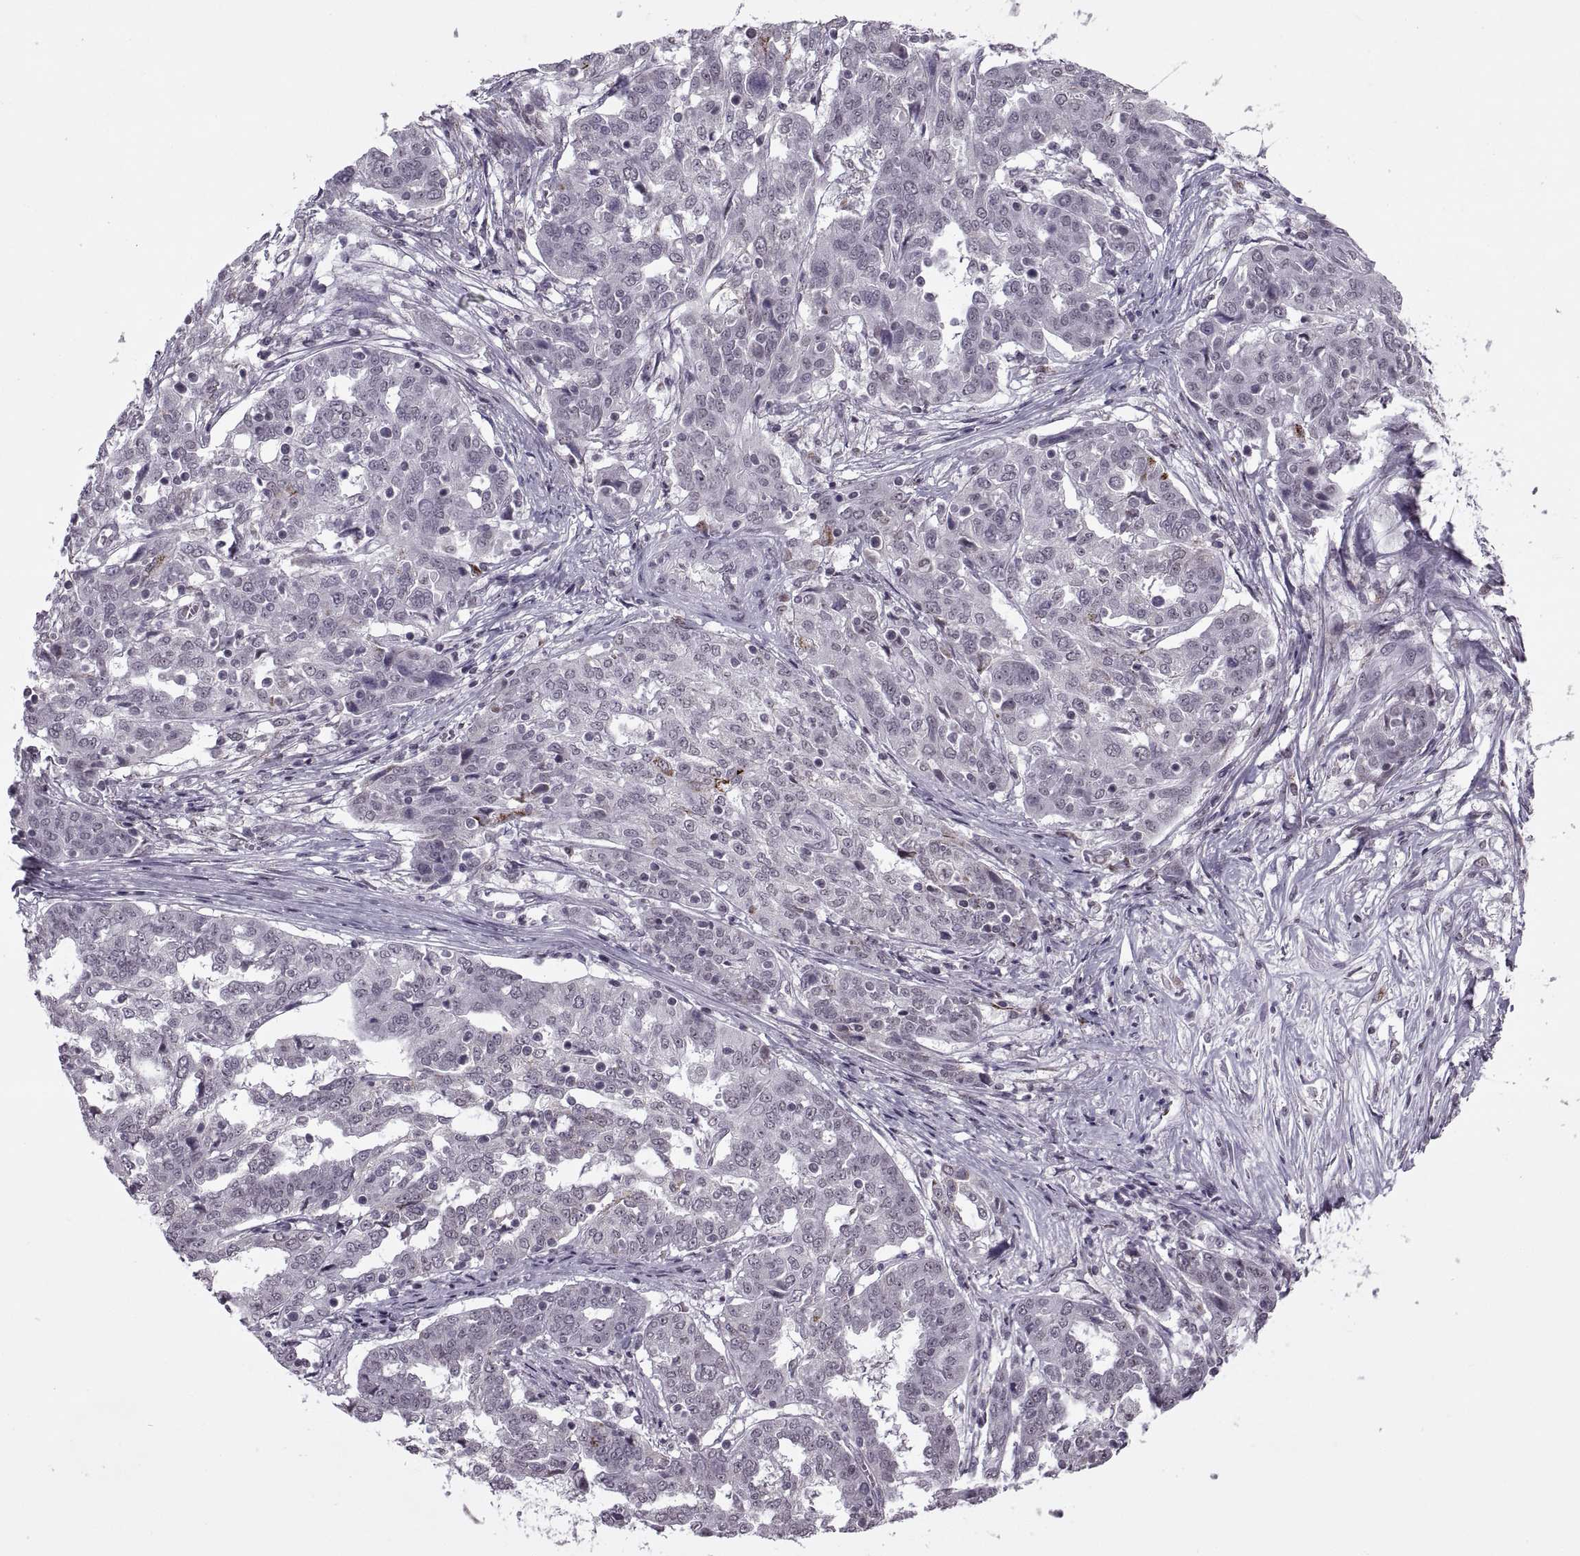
{"staining": {"intensity": "negative", "quantity": "none", "location": "none"}, "tissue": "ovarian cancer", "cell_type": "Tumor cells", "image_type": "cancer", "snomed": [{"axis": "morphology", "description": "Cystadenocarcinoma, serous, NOS"}, {"axis": "topography", "description": "Ovary"}], "caption": "Tumor cells show no significant positivity in serous cystadenocarcinoma (ovarian). The staining was performed using DAB to visualize the protein expression in brown, while the nuclei were stained in blue with hematoxylin (Magnification: 20x).", "gene": "OTP", "patient": {"sex": "female", "age": 67}}